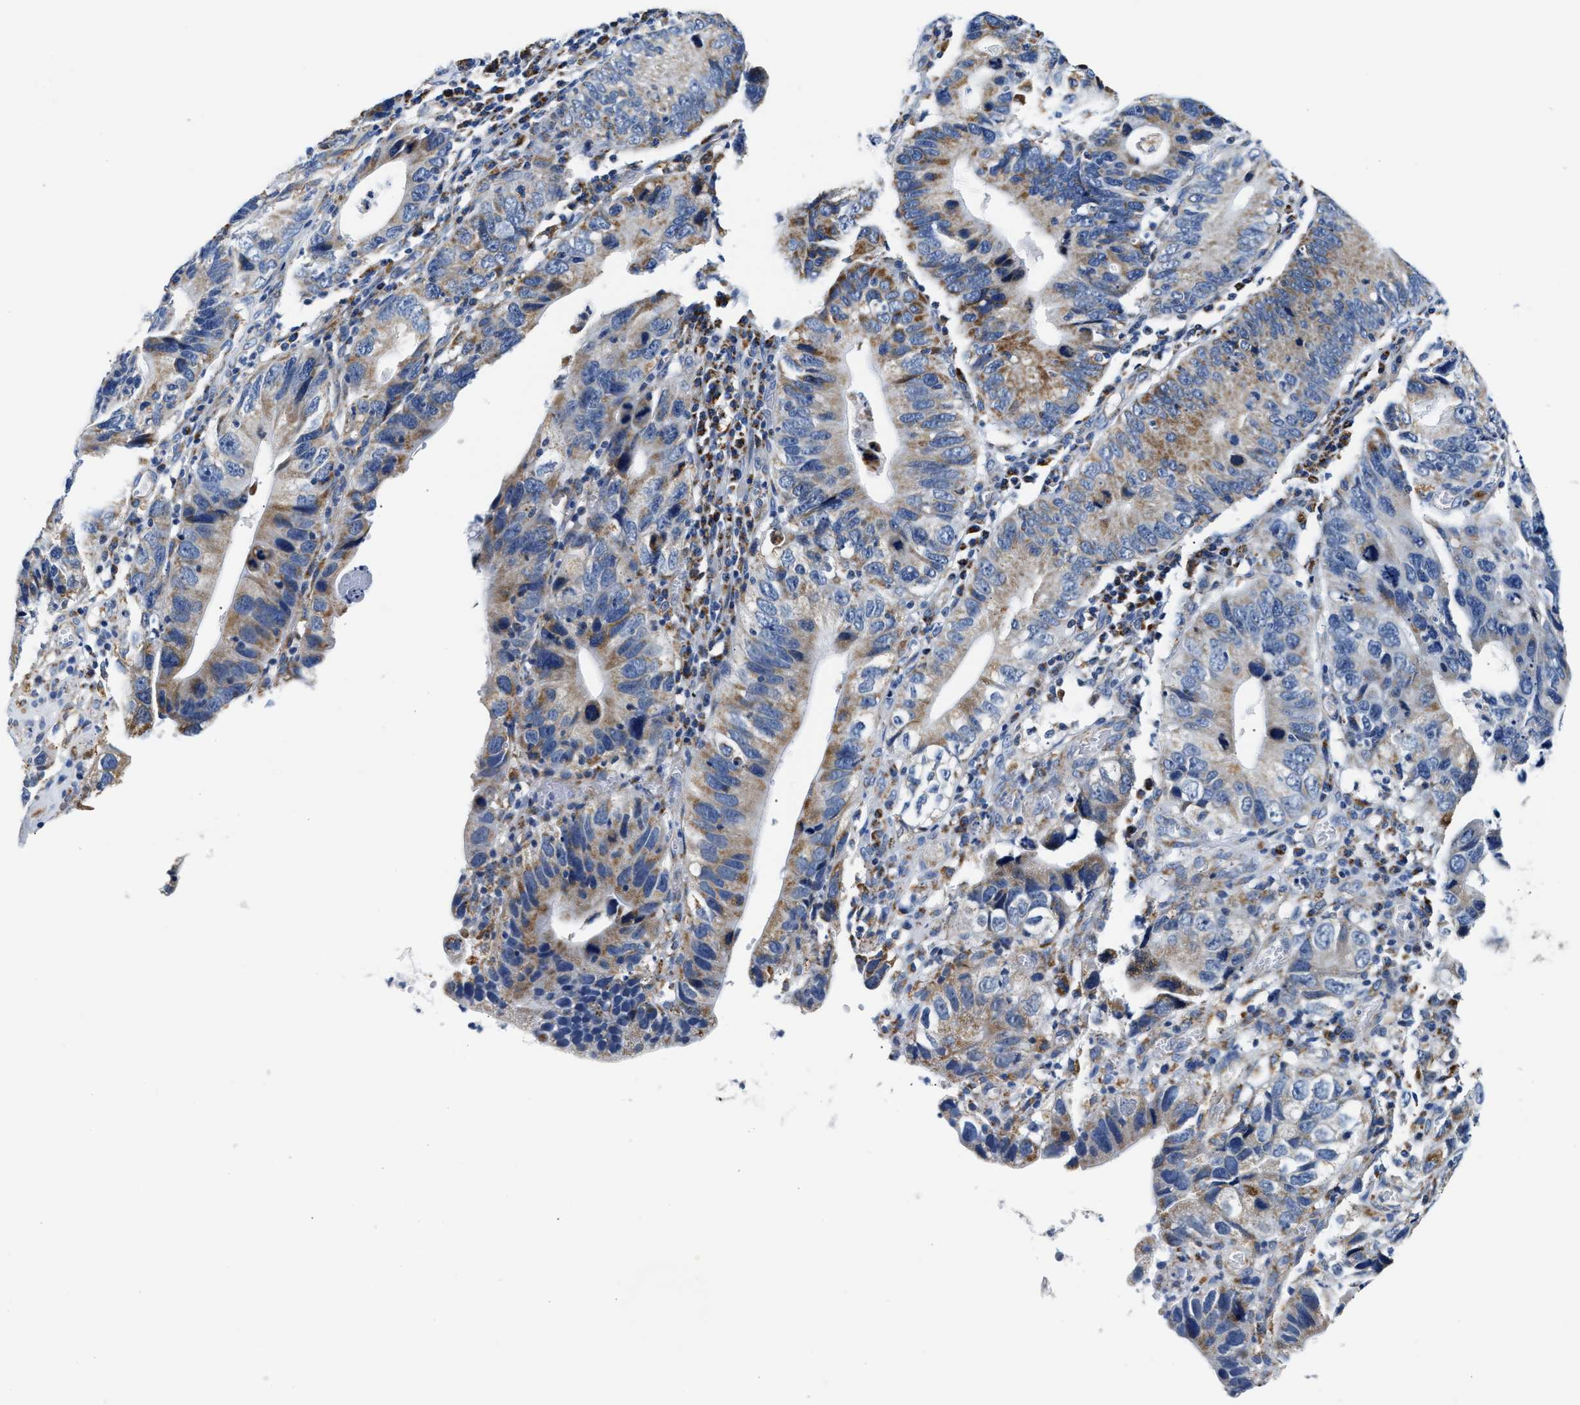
{"staining": {"intensity": "weak", "quantity": "25%-75%", "location": "cytoplasmic/membranous"}, "tissue": "stomach cancer", "cell_type": "Tumor cells", "image_type": "cancer", "snomed": [{"axis": "morphology", "description": "Adenocarcinoma, NOS"}, {"axis": "topography", "description": "Stomach"}], "caption": "Adenocarcinoma (stomach) stained with a protein marker reveals weak staining in tumor cells.", "gene": "ACADVL", "patient": {"sex": "male", "age": 59}}